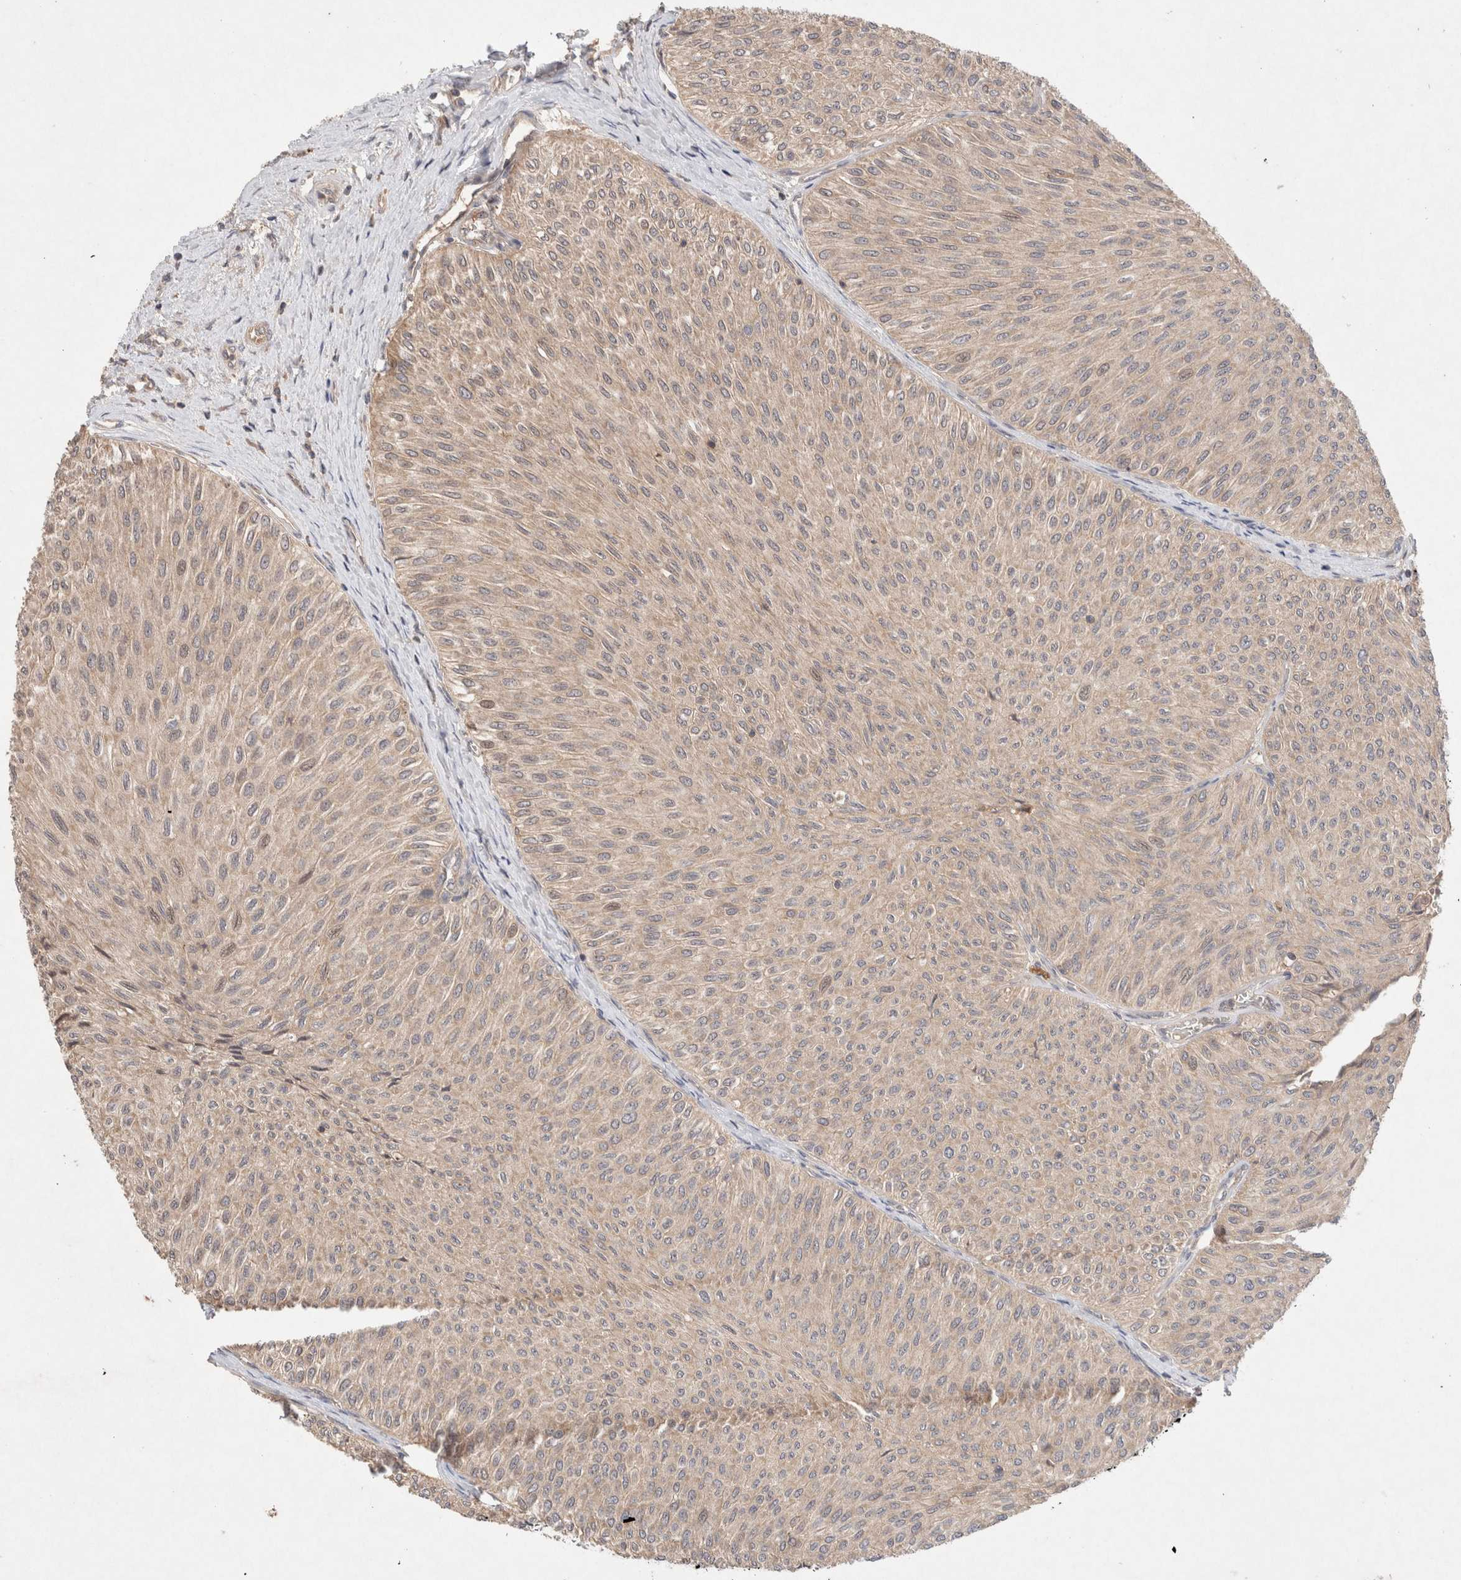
{"staining": {"intensity": "weak", "quantity": ">75%", "location": "cytoplasmic/membranous"}, "tissue": "urothelial cancer", "cell_type": "Tumor cells", "image_type": "cancer", "snomed": [{"axis": "morphology", "description": "Urothelial carcinoma, Low grade"}, {"axis": "topography", "description": "Urinary bladder"}], "caption": "Weak cytoplasmic/membranous expression is identified in about >75% of tumor cells in urothelial carcinoma (low-grade).", "gene": "KLHL20", "patient": {"sex": "male", "age": 78}}